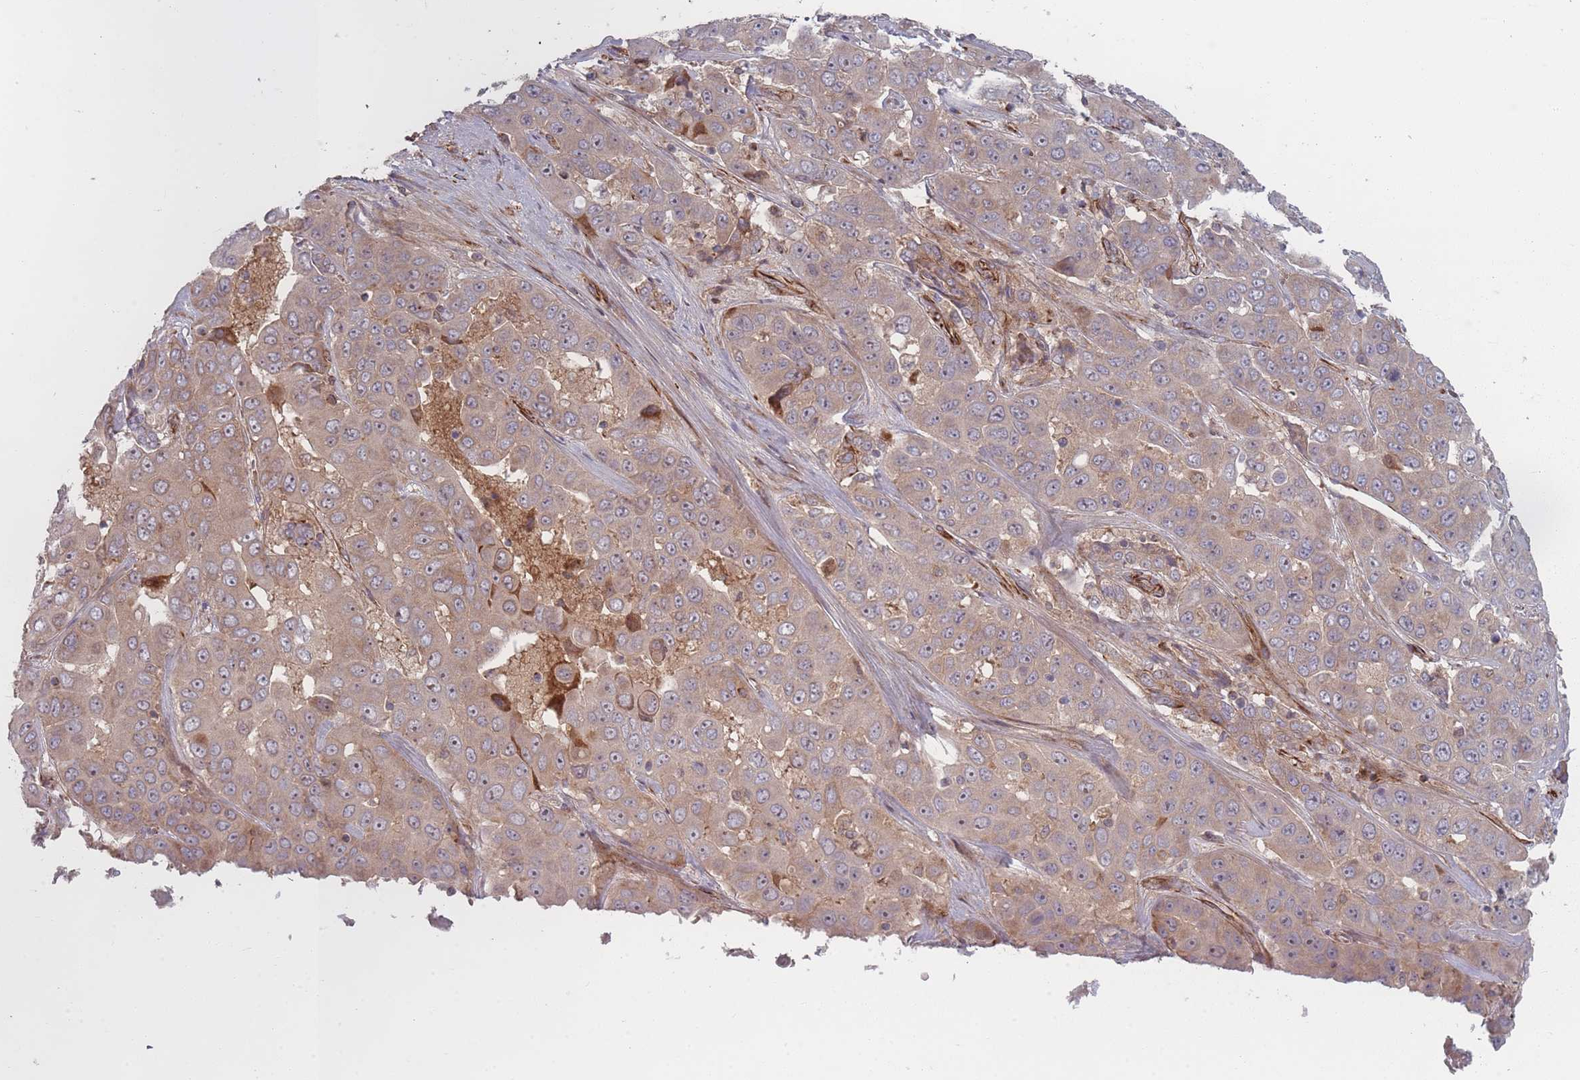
{"staining": {"intensity": "weak", "quantity": ">75%", "location": "cytoplasmic/membranous"}, "tissue": "liver cancer", "cell_type": "Tumor cells", "image_type": "cancer", "snomed": [{"axis": "morphology", "description": "Cholangiocarcinoma"}, {"axis": "topography", "description": "Liver"}], "caption": "Immunohistochemical staining of human liver cancer (cholangiocarcinoma) demonstrates low levels of weak cytoplasmic/membranous expression in about >75% of tumor cells. (Stains: DAB in brown, nuclei in blue, Microscopy: brightfield microscopy at high magnification).", "gene": "EEF1AKMT2", "patient": {"sex": "female", "age": 52}}